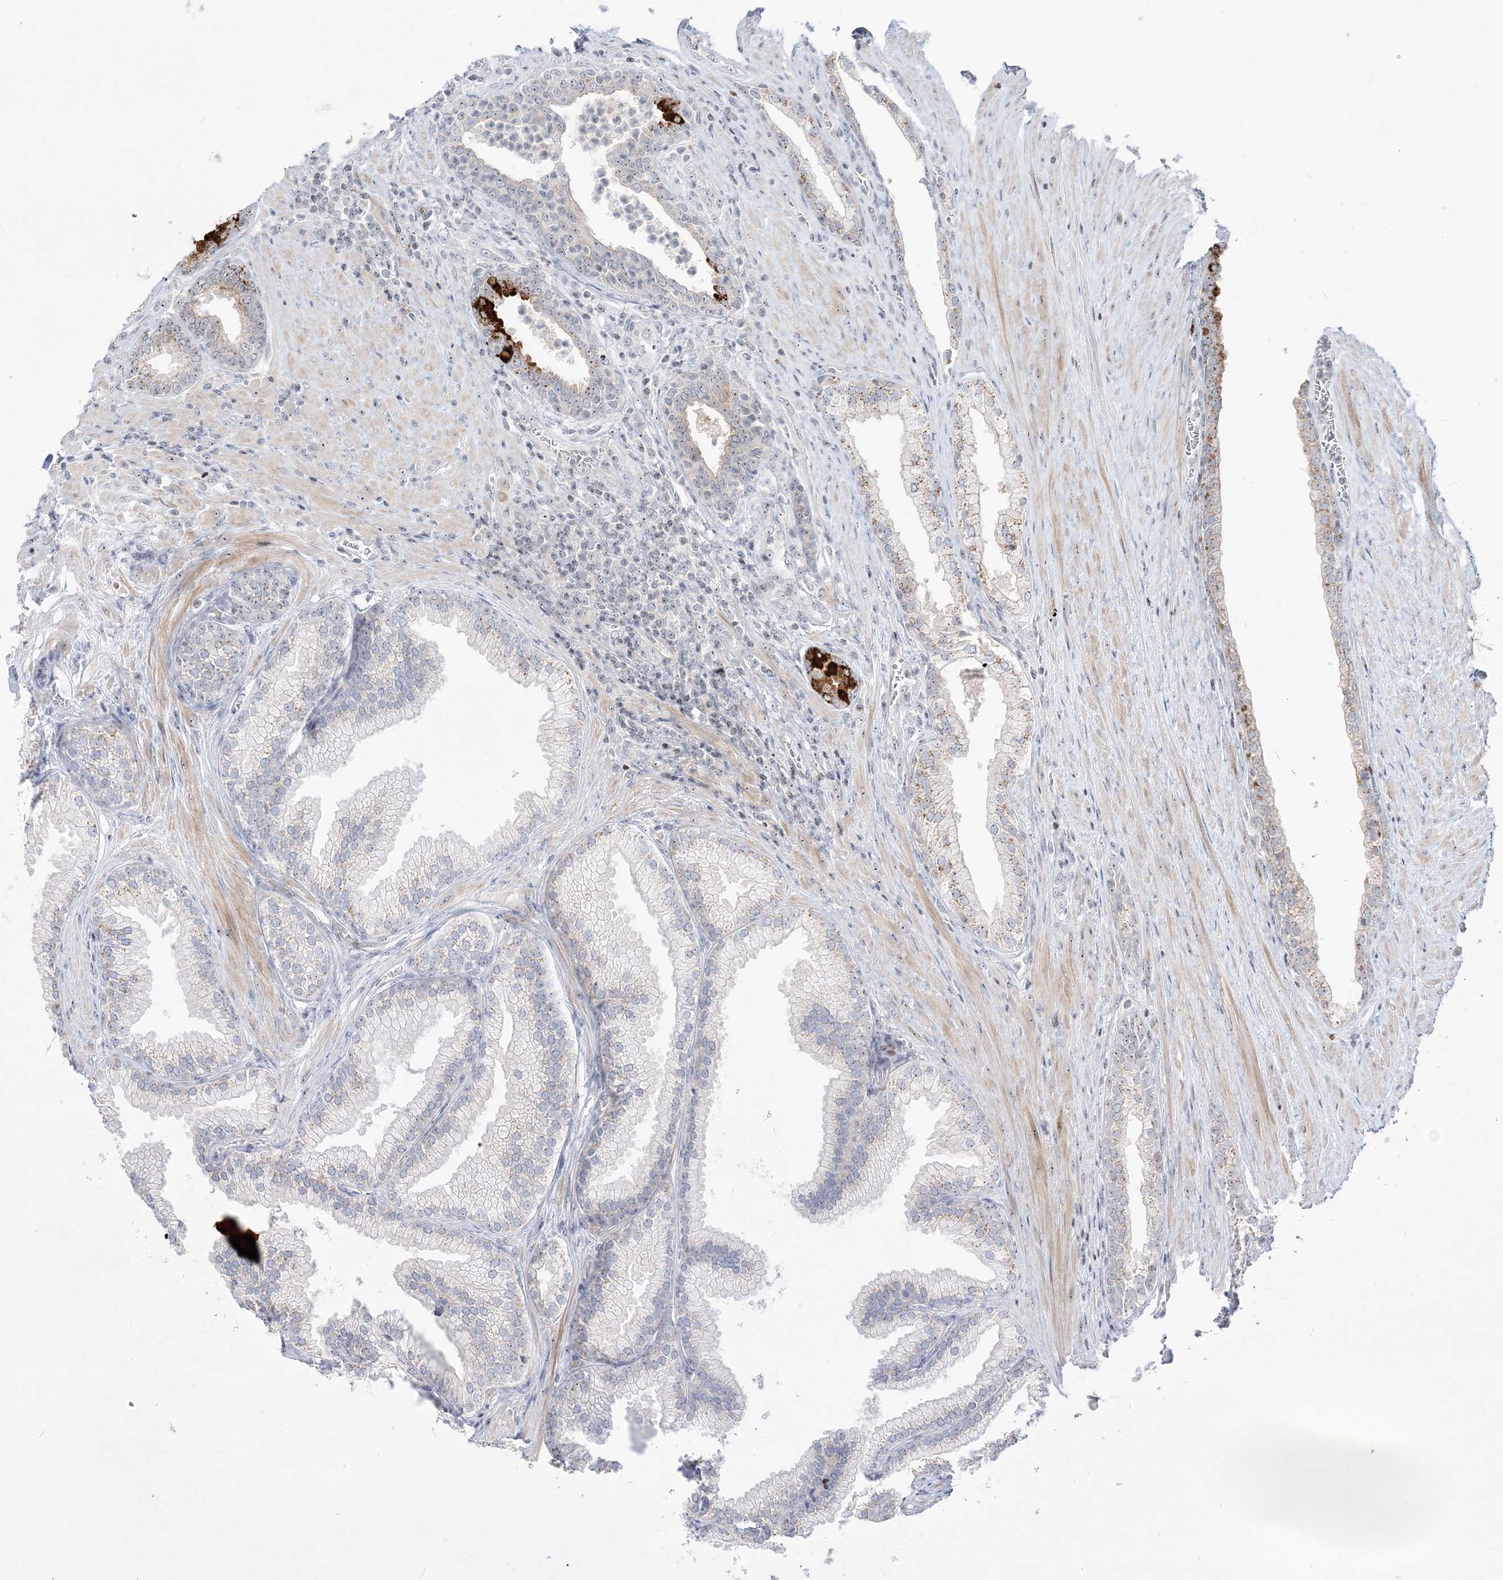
{"staining": {"intensity": "strong", "quantity": "<25%", "location": "cytoplasmic/membranous"}, "tissue": "prostate", "cell_type": "Glandular cells", "image_type": "normal", "snomed": [{"axis": "morphology", "description": "Normal tissue, NOS"}, {"axis": "topography", "description": "Prostate"}], "caption": "A histopathology image of prostate stained for a protein demonstrates strong cytoplasmic/membranous brown staining in glandular cells.", "gene": "SH3BP4", "patient": {"sex": "male", "age": 76}}